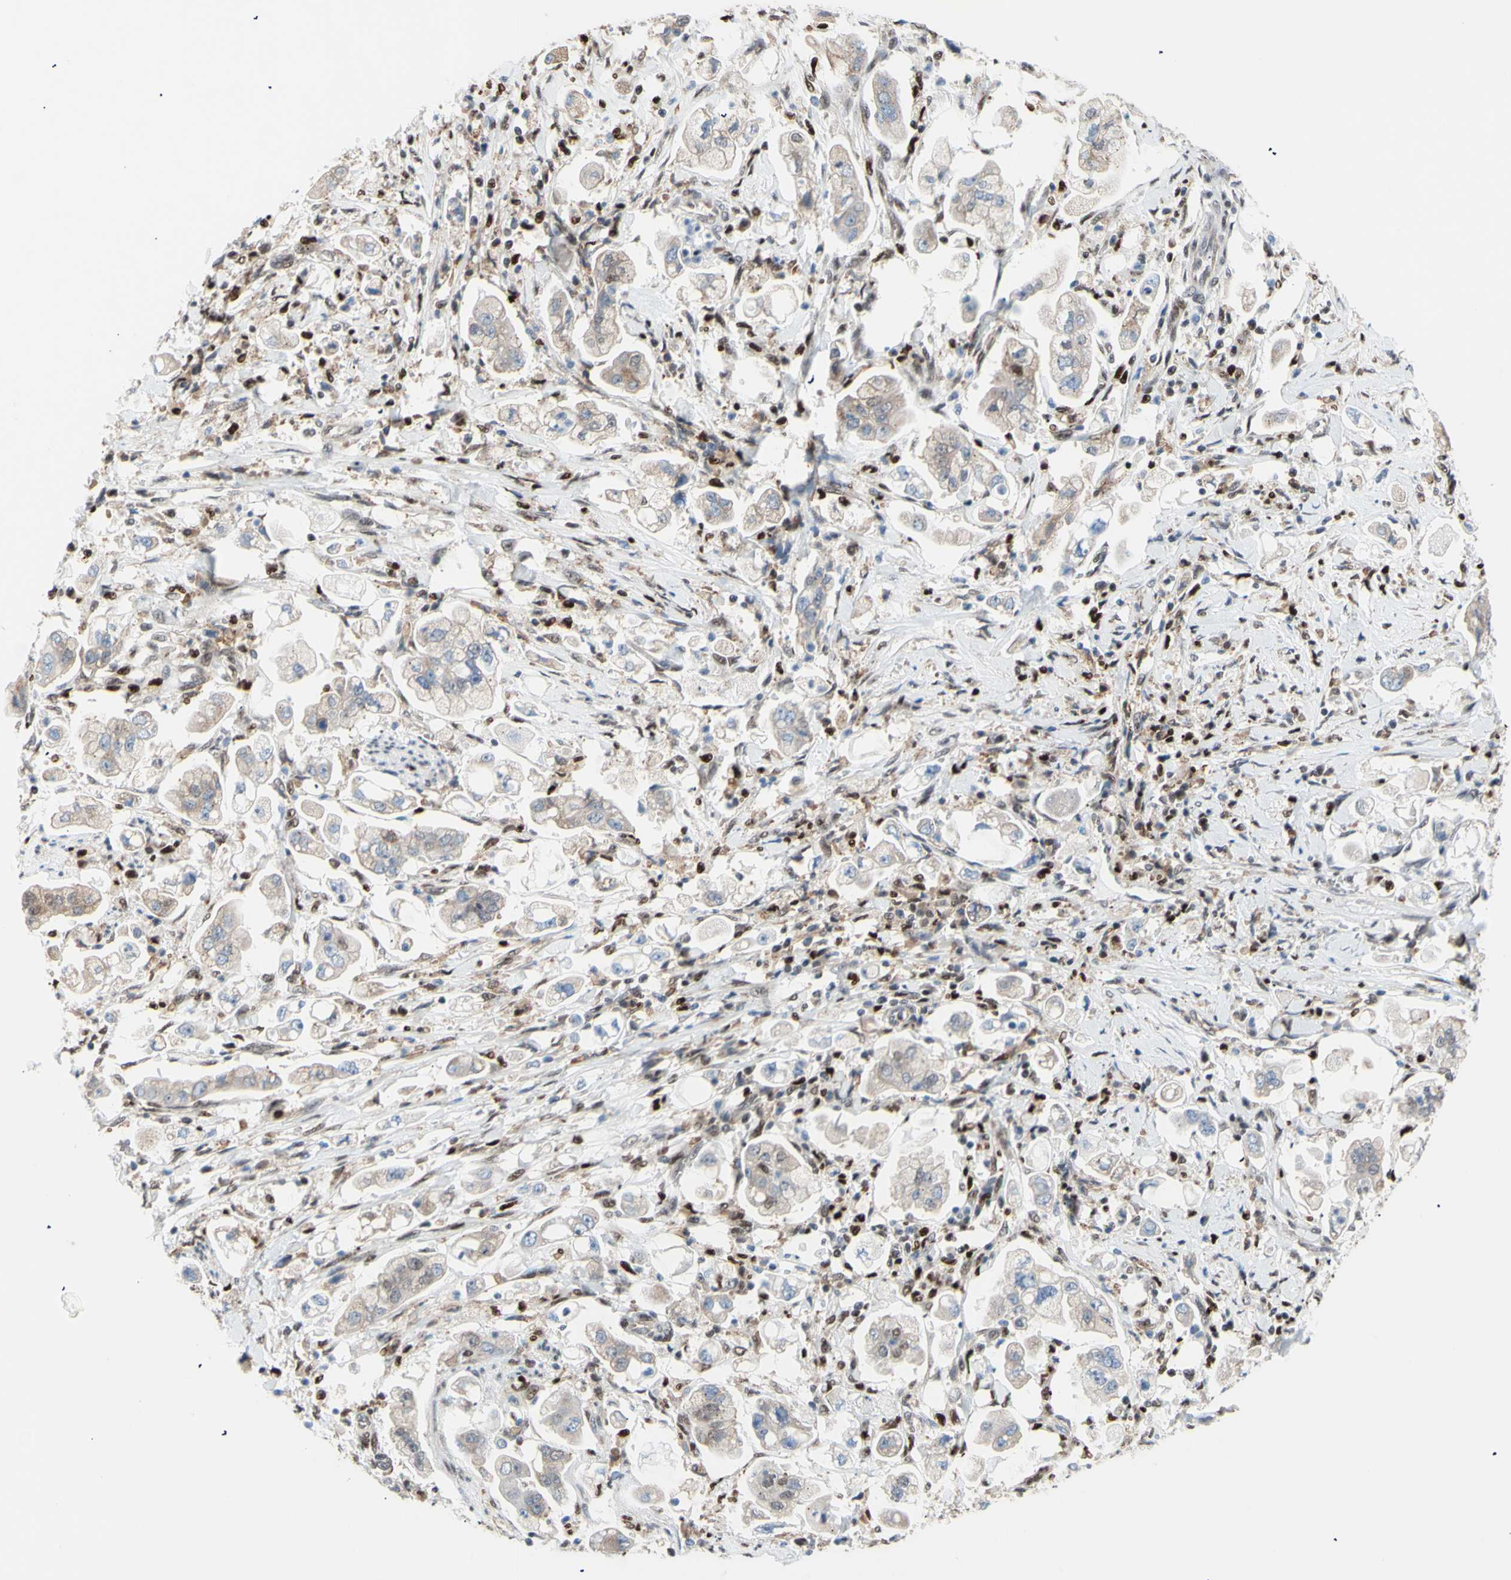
{"staining": {"intensity": "weak", "quantity": ">75%", "location": "cytoplasmic/membranous"}, "tissue": "stomach cancer", "cell_type": "Tumor cells", "image_type": "cancer", "snomed": [{"axis": "morphology", "description": "Adenocarcinoma, NOS"}, {"axis": "topography", "description": "Stomach"}], "caption": "Stomach cancer (adenocarcinoma) stained with a brown dye shows weak cytoplasmic/membranous positive positivity in approximately >75% of tumor cells.", "gene": "EED", "patient": {"sex": "male", "age": 62}}